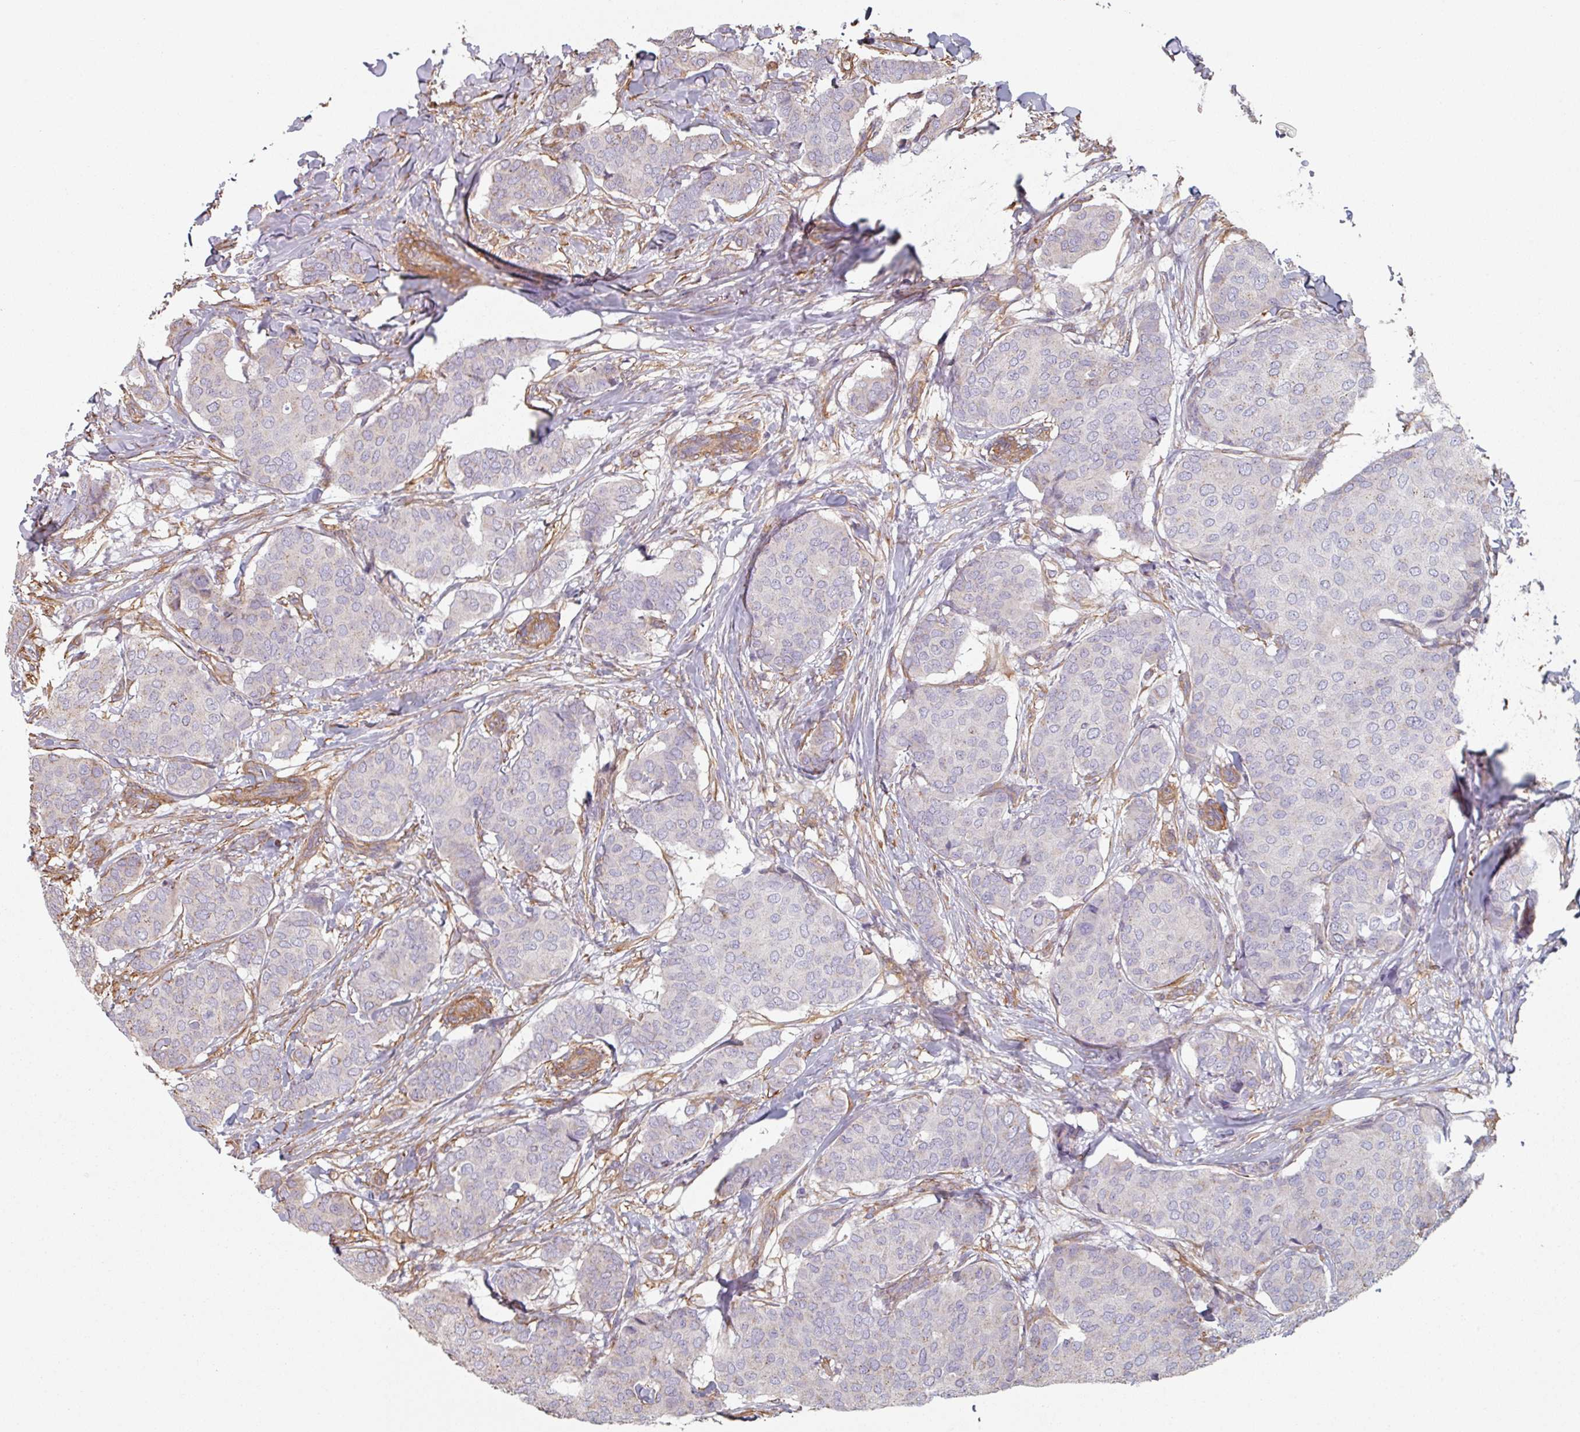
{"staining": {"intensity": "negative", "quantity": "none", "location": "none"}, "tissue": "breast cancer", "cell_type": "Tumor cells", "image_type": "cancer", "snomed": [{"axis": "morphology", "description": "Duct carcinoma"}, {"axis": "topography", "description": "Breast"}], "caption": "Immunohistochemistry (IHC) image of breast cancer (intraductal carcinoma) stained for a protein (brown), which exhibits no staining in tumor cells.", "gene": "GSTA4", "patient": {"sex": "female", "age": 75}}